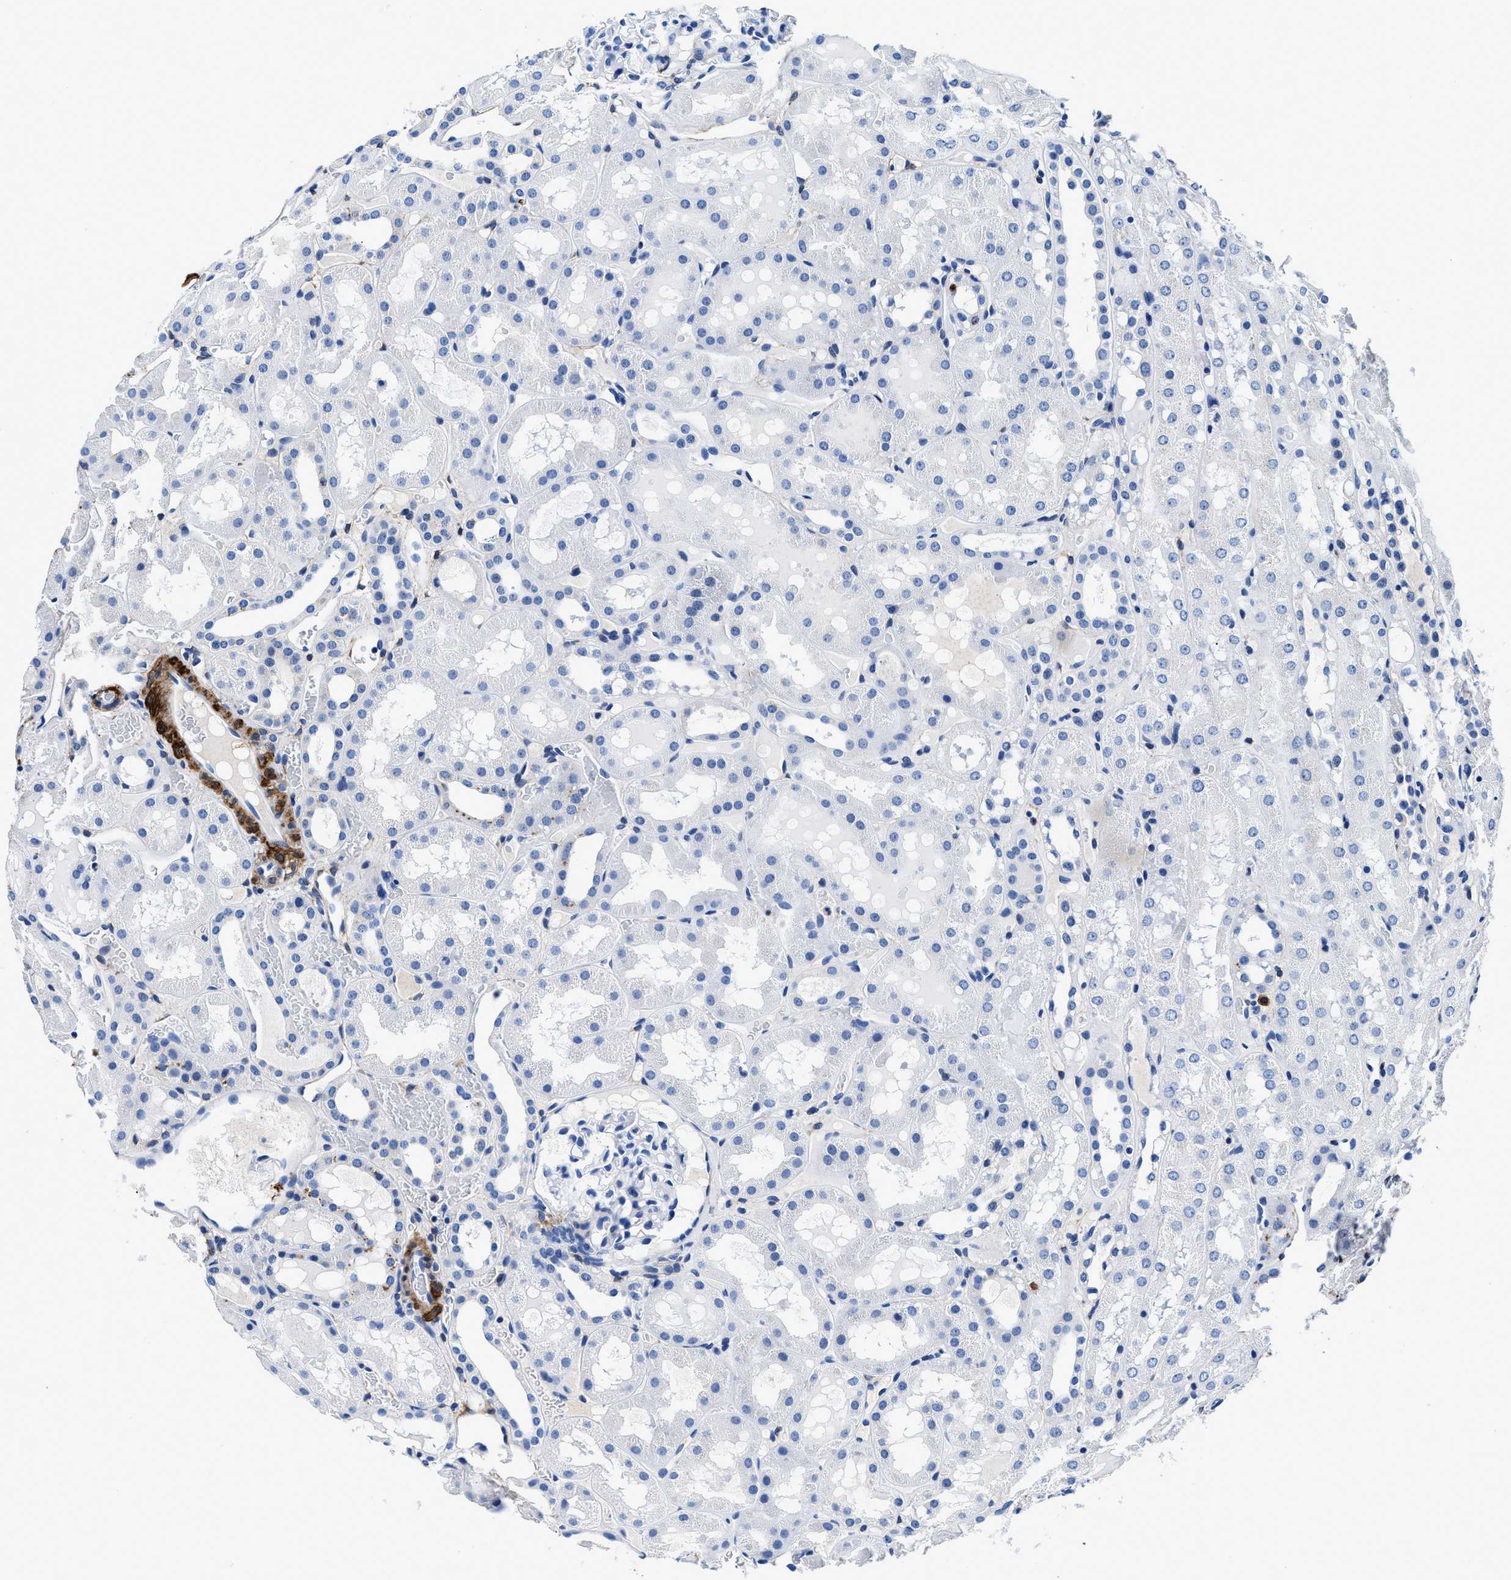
{"staining": {"intensity": "negative", "quantity": "none", "location": "none"}, "tissue": "kidney", "cell_type": "Cells in glomeruli", "image_type": "normal", "snomed": [{"axis": "morphology", "description": "Normal tissue, NOS"}, {"axis": "topography", "description": "Kidney"}, {"axis": "topography", "description": "Urinary bladder"}], "caption": "DAB immunohistochemical staining of benign human kidney reveals no significant expression in cells in glomeruli. Nuclei are stained in blue.", "gene": "TEX261", "patient": {"sex": "male", "age": 16}}